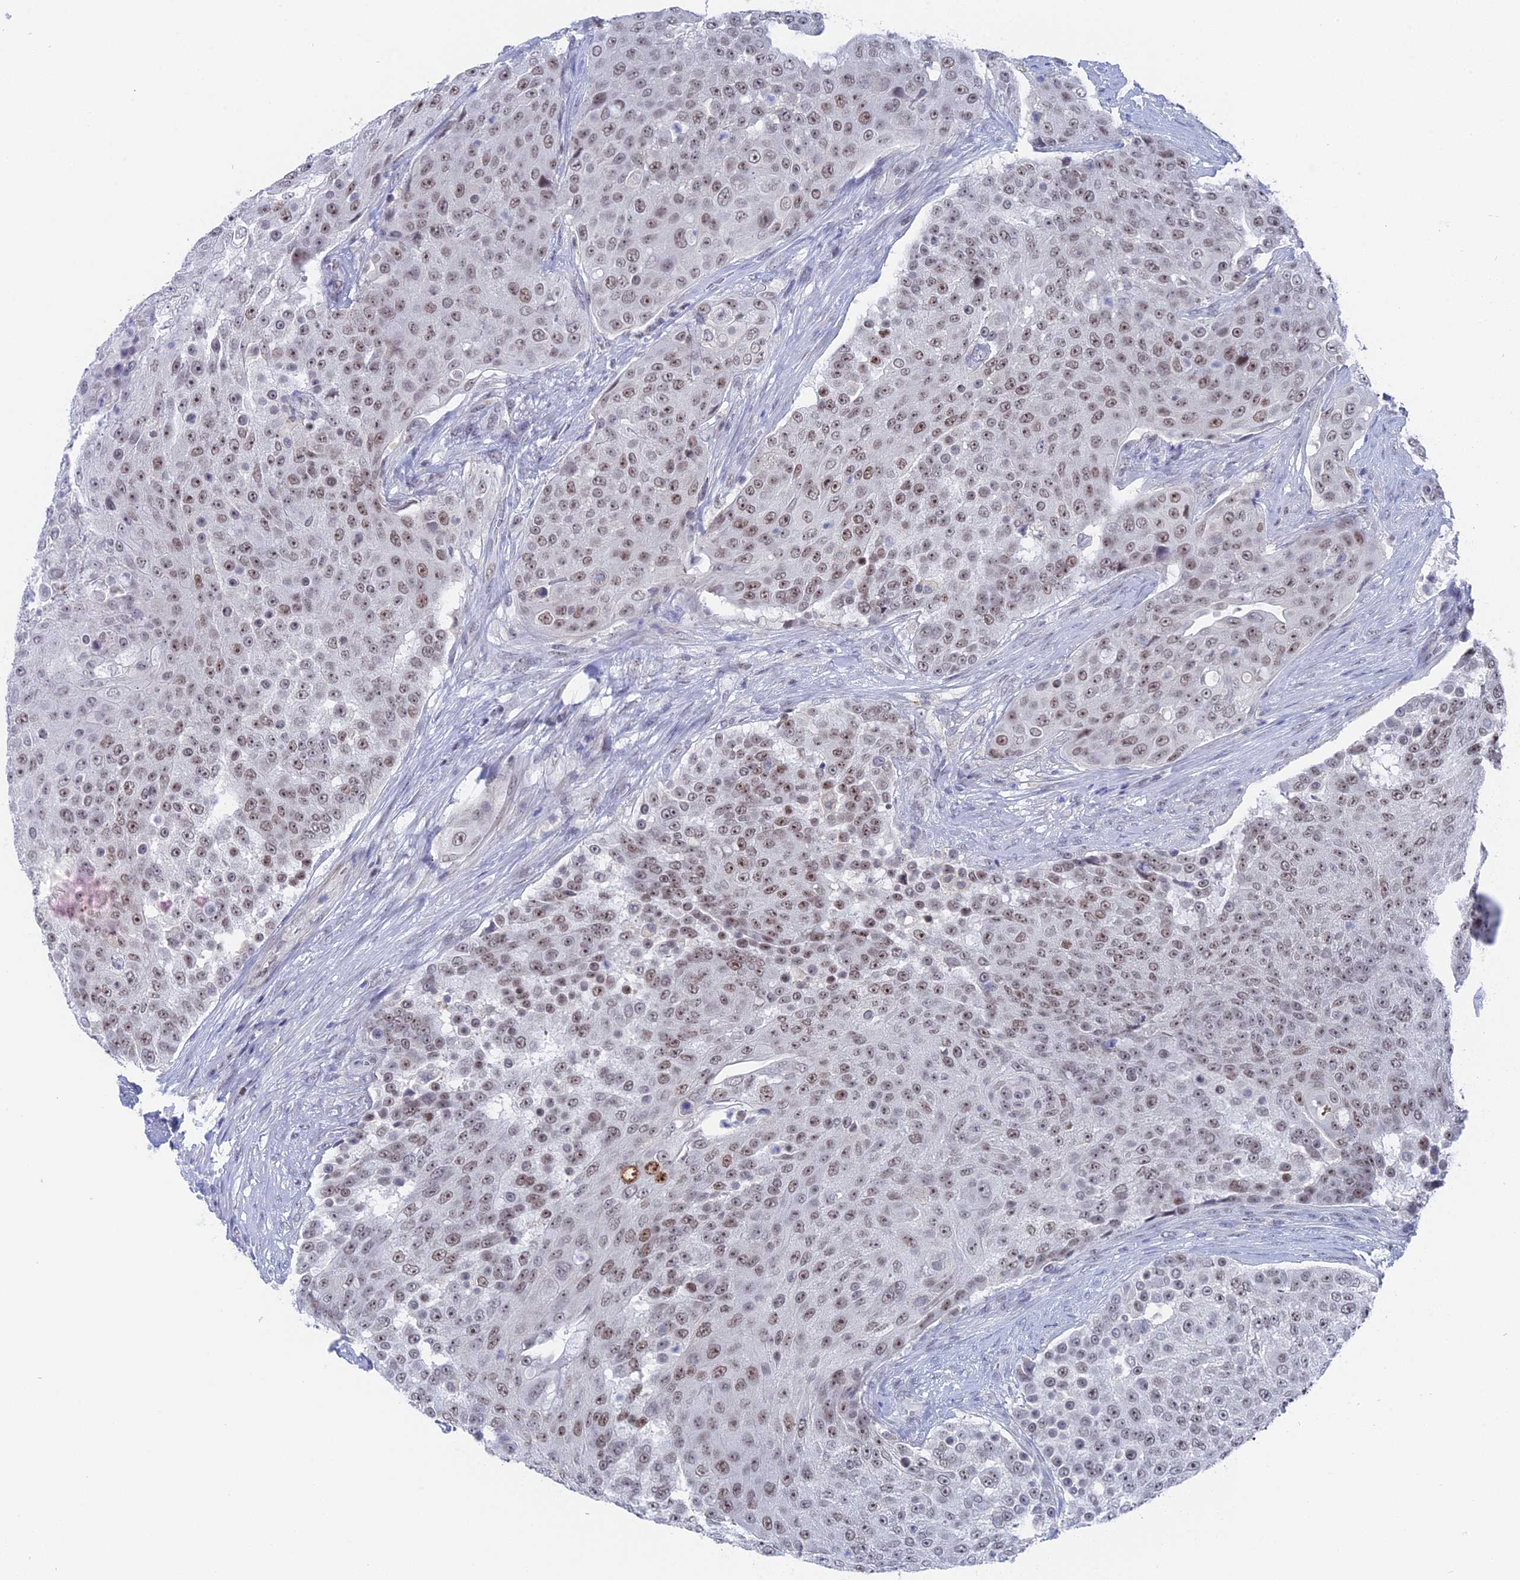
{"staining": {"intensity": "moderate", "quantity": ">75%", "location": "nuclear"}, "tissue": "urothelial cancer", "cell_type": "Tumor cells", "image_type": "cancer", "snomed": [{"axis": "morphology", "description": "Urothelial carcinoma, High grade"}, {"axis": "topography", "description": "Urinary bladder"}], "caption": "Approximately >75% of tumor cells in urothelial carcinoma (high-grade) show moderate nuclear protein expression as visualized by brown immunohistochemical staining.", "gene": "BRD2", "patient": {"sex": "female", "age": 63}}